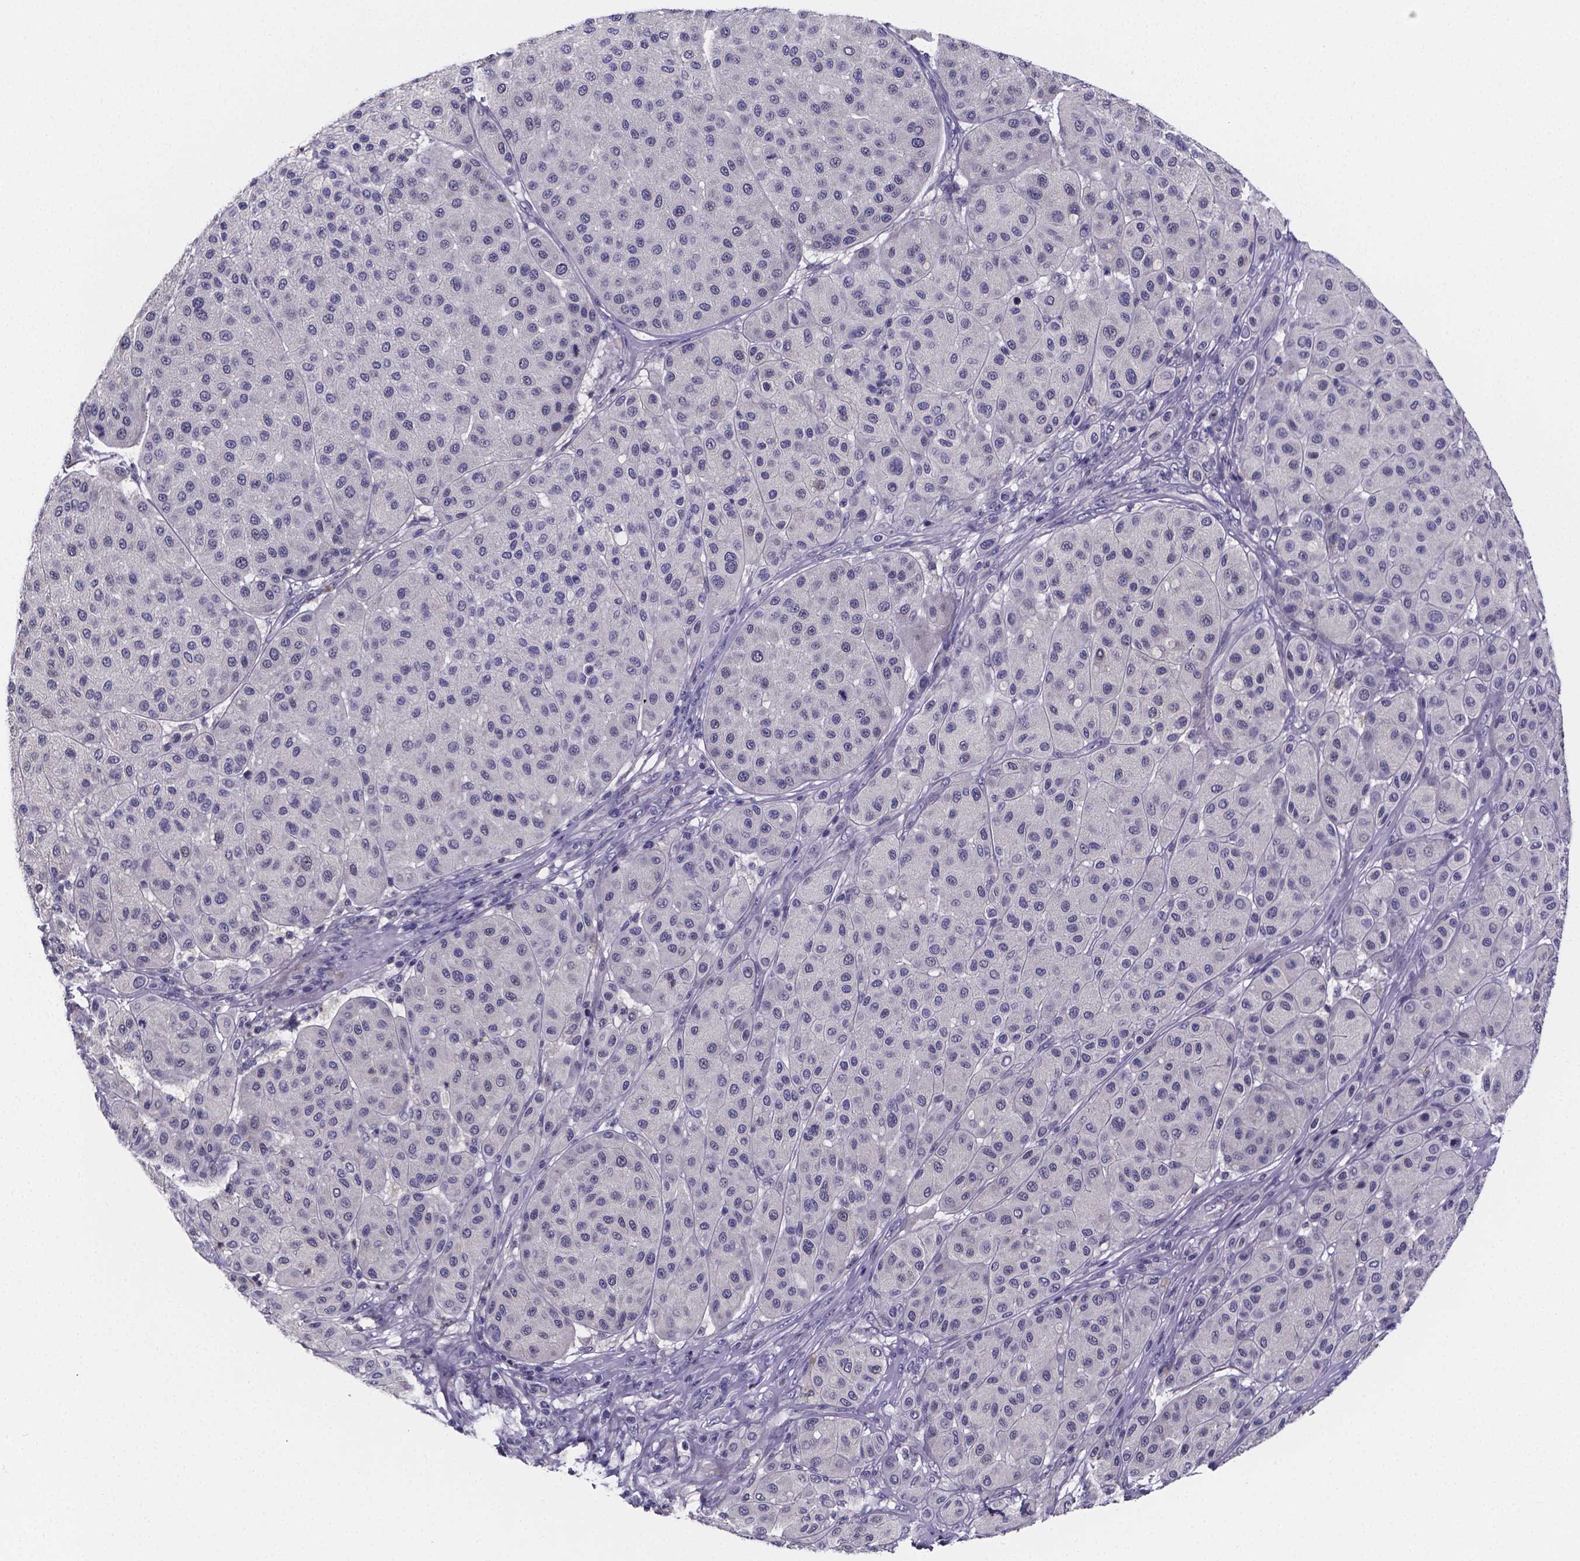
{"staining": {"intensity": "negative", "quantity": "none", "location": "none"}, "tissue": "melanoma", "cell_type": "Tumor cells", "image_type": "cancer", "snomed": [{"axis": "morphology", "description": "Malignant melanoma, Metastatic site"}, {"axis": "topography", "description": "Smooth muscle"}], "caption": "DAB (3,3'-diaminobenzidine) immunohistochemical staining of human melanoma displays no significant expression in tumor cells.", "gene": "IZUMO1", "patient": {"sex": "male", "age": 41}}